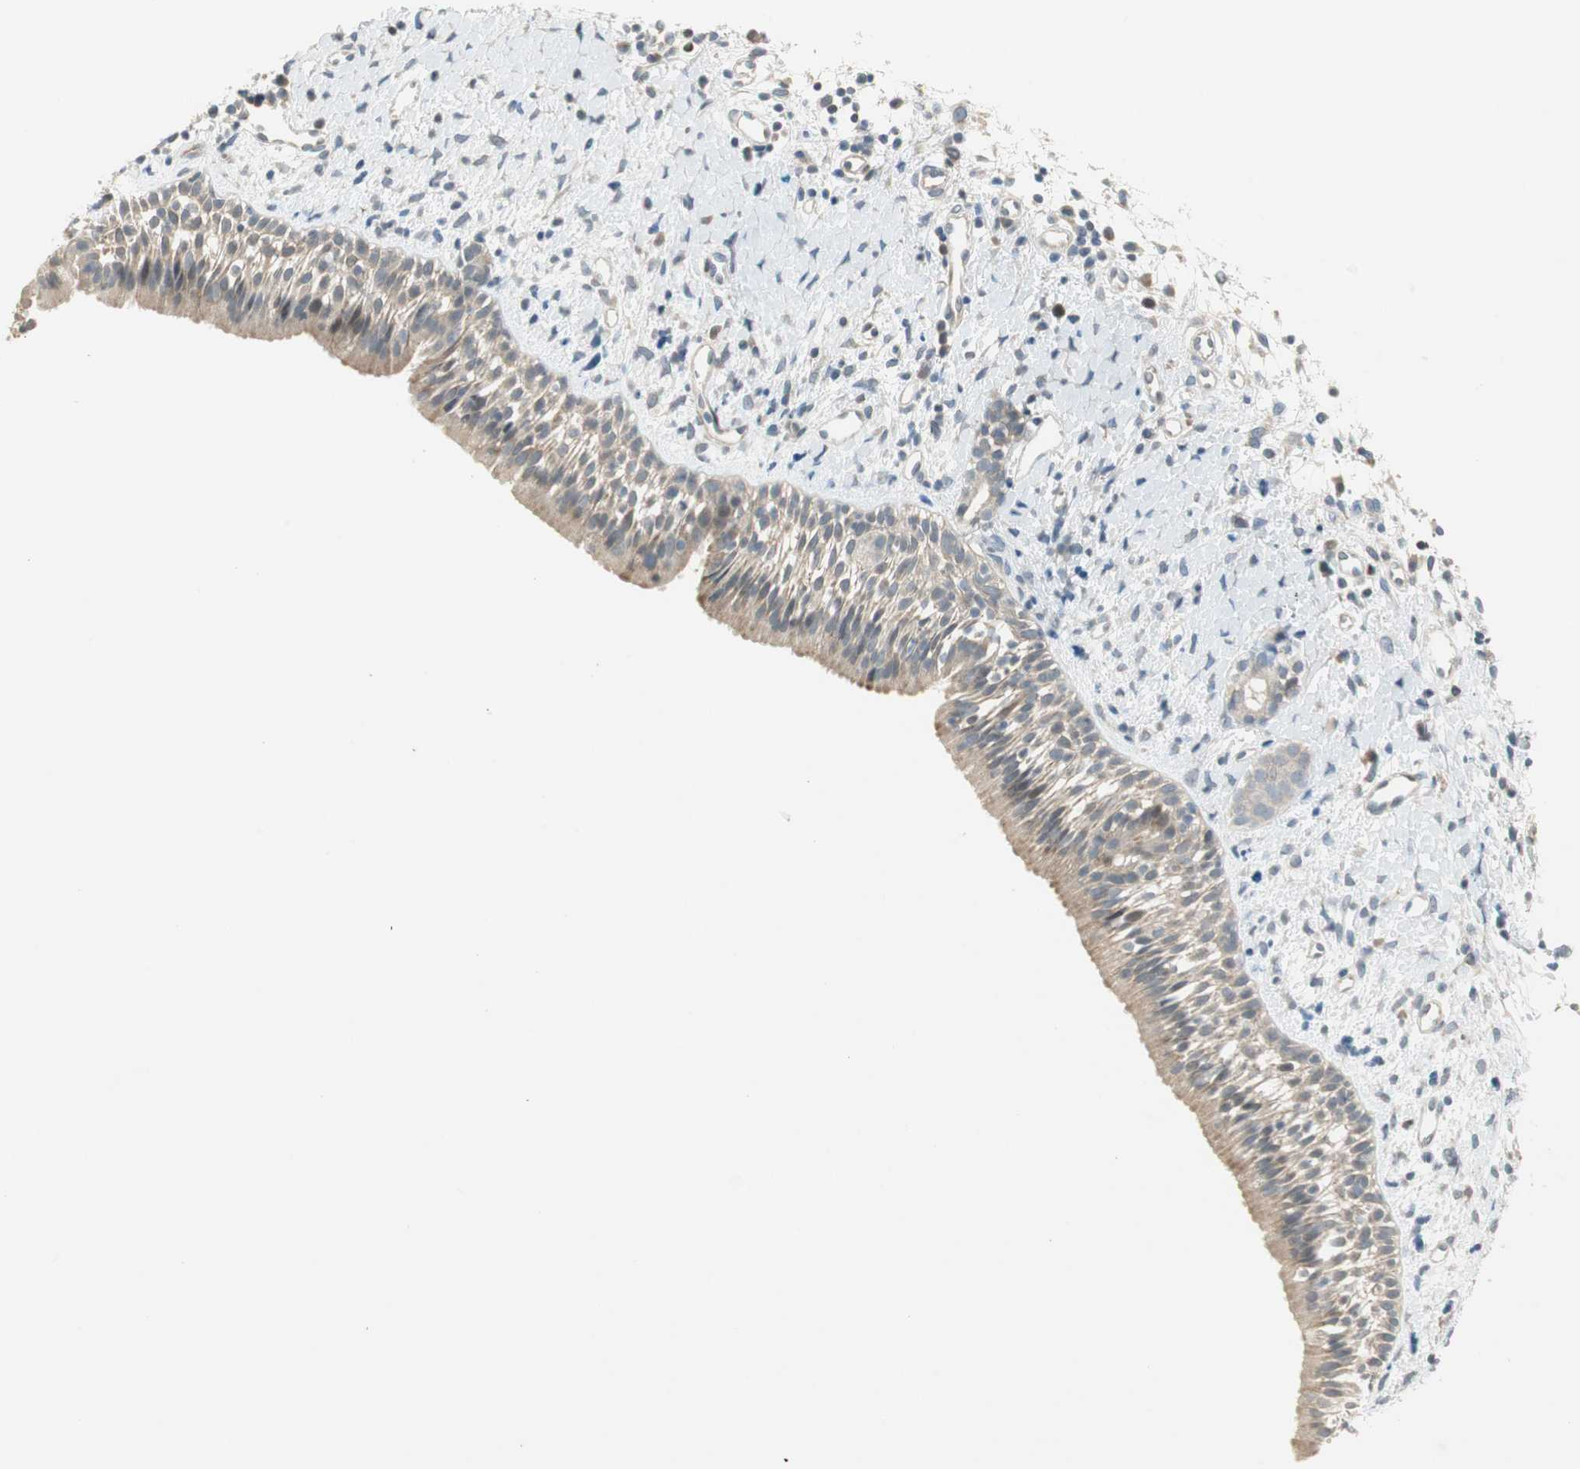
{"staining": {"intensity": "weak", "quantity": ">75%", "location": "cytoplasmic/membranous"}, "tissue": "nasopharynx", "cell_type": "Respiratory epithelial cells", "image_type": "normal", "snomed": [{"axis": "morphology", "description": "Normal tissue, NOS"}, {"axis": "topography", "description": "Nasopharynx"}], "caption": "This photomicrograph displays immunohistochemistry (IHC) staining of normal nasopharynx, with low weak cytoplasmic/membranous expression in about >75% of respiratory epithelial cells.", "gene": "USP2", "patient": {"sex": "male", "age": 22}}